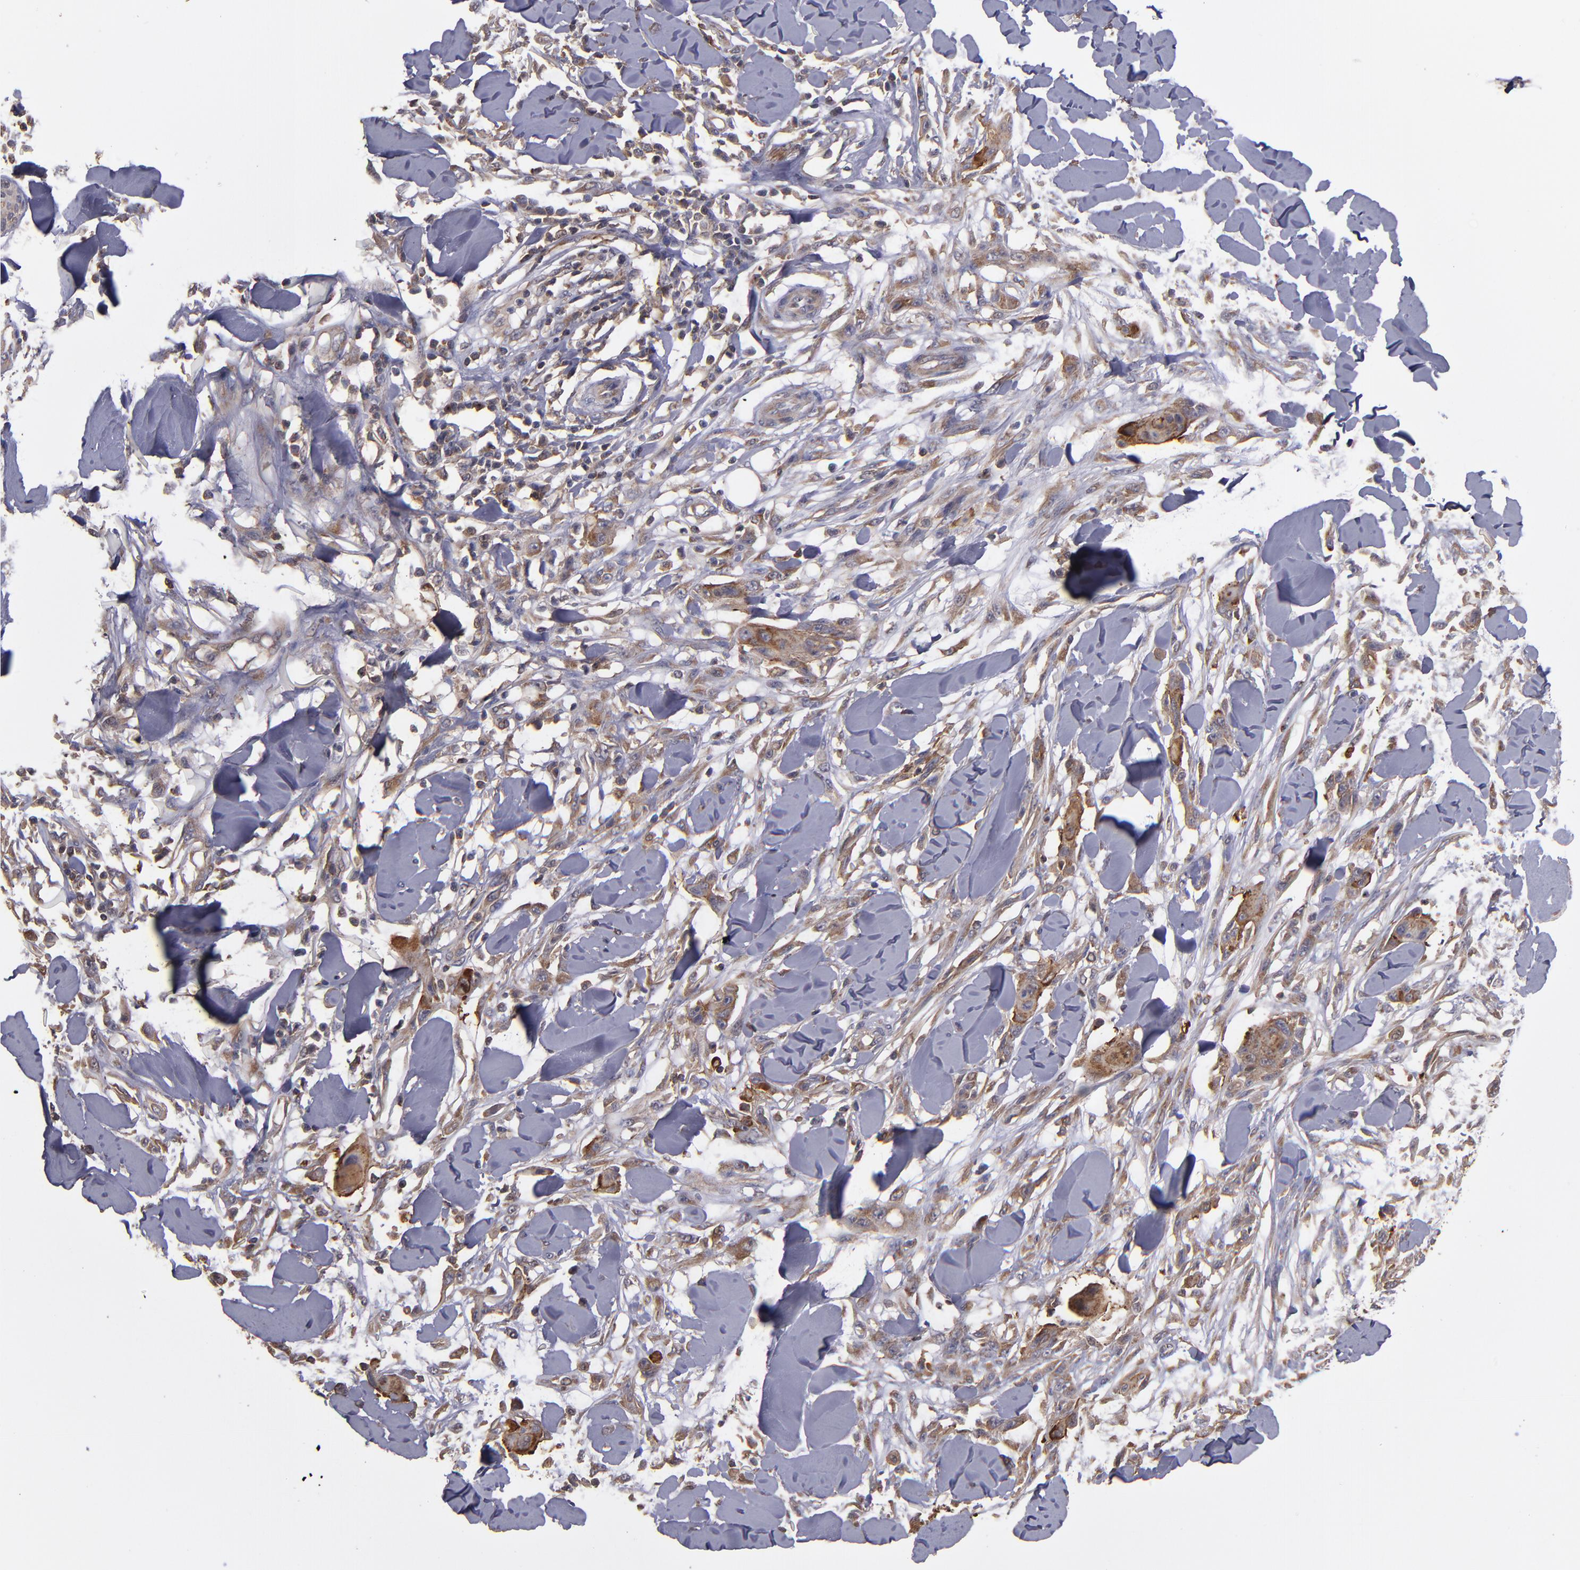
{"staining": {"intensity": "moderate", "quantity": "25%-75%", "location": "cytoplasmic/membranous"}, "tissue": "skin cancer", "cell_type": "Tumor cells", "image_type": "cancer", "snomed": [{"axis": "morphology", "description": "Squamous cell carcinoma, NOS"}, {"axis": "topography", "description": "Skin"}], "caption": "Protein staining exhibits moderate cytoplasmic/membranous expression in about 25%-75% of tumor cells in skin cancer (squamous cell carcinoma).", "gene": "NF2", "patient": {"sex": "female", "age": 59}}